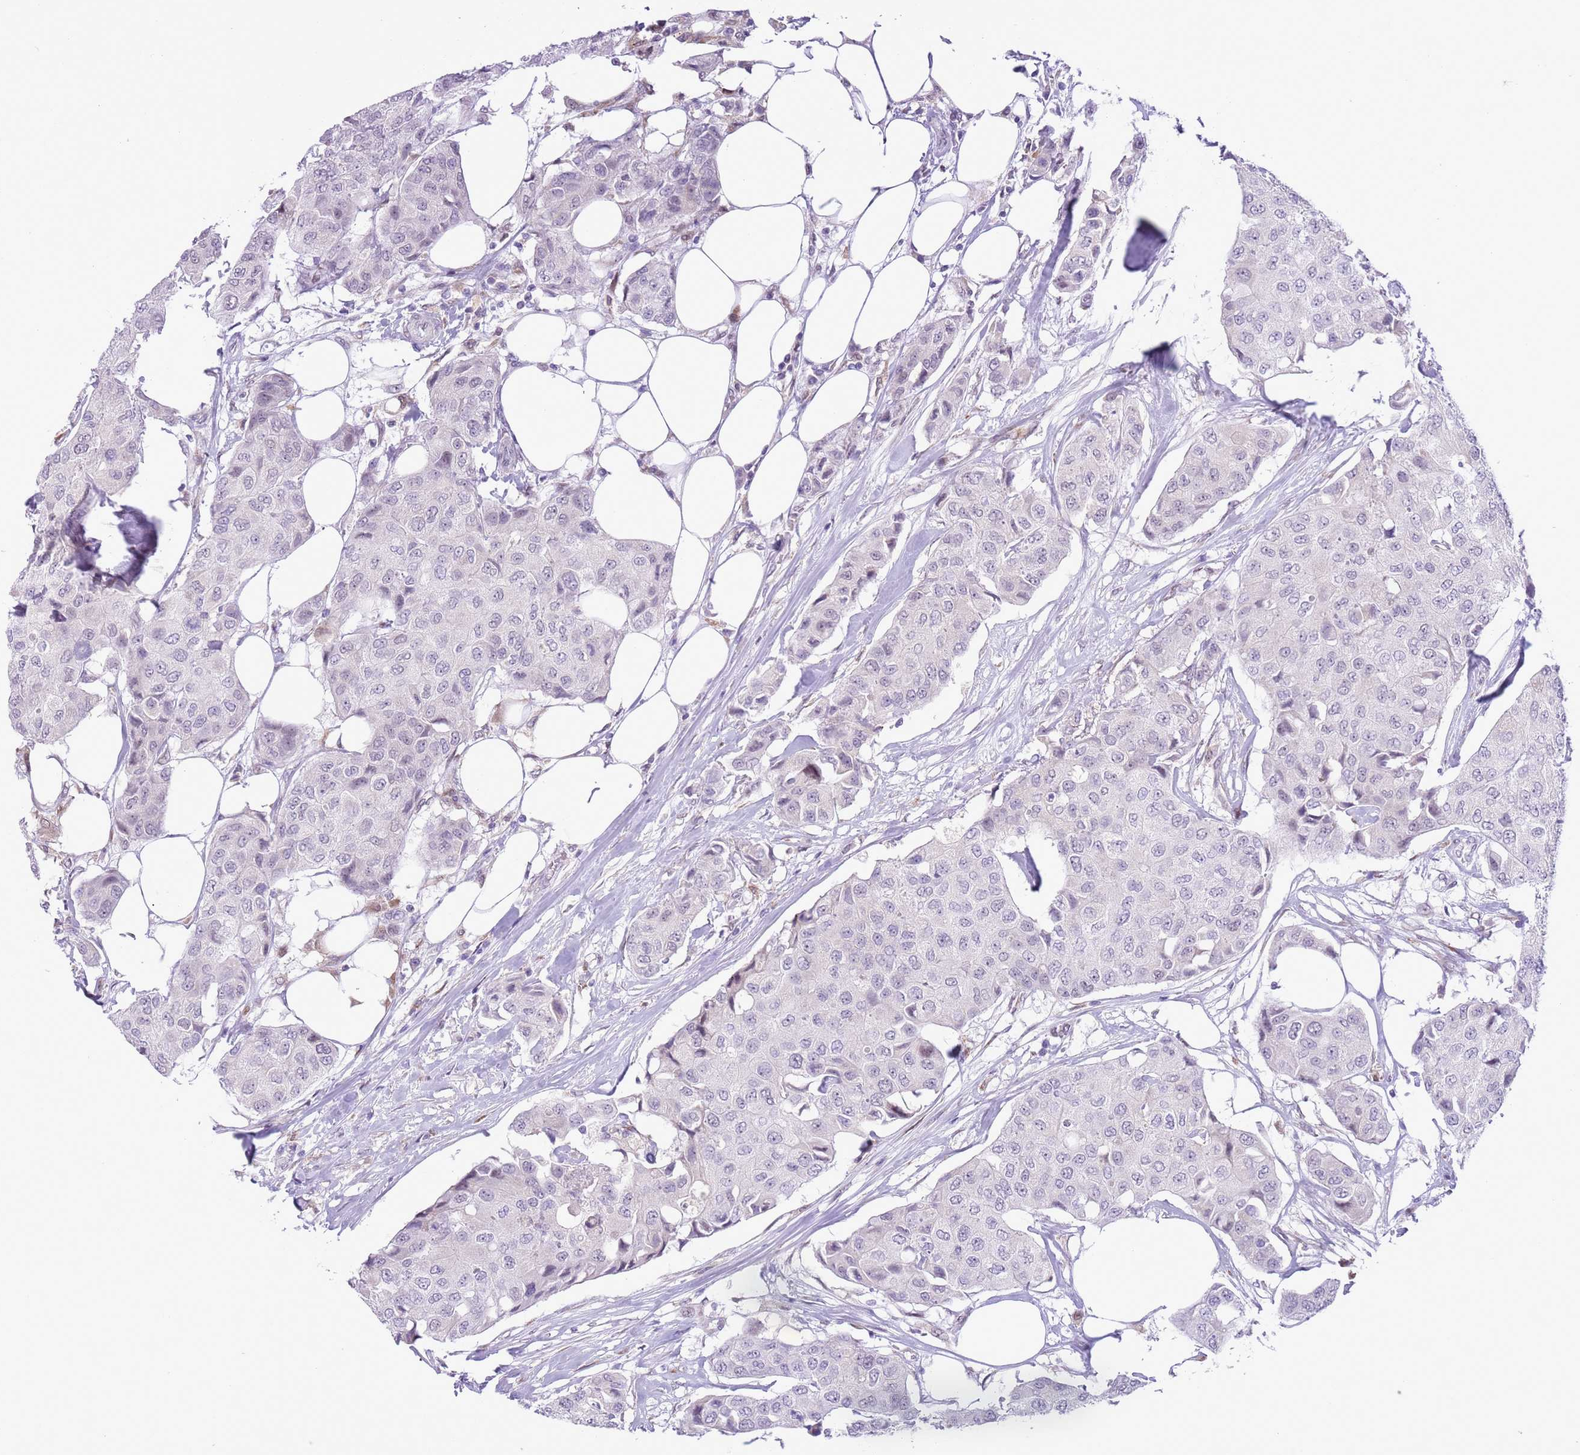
{"staining": {"intensity": "negative", "quantity": "none", "location": "none"}, "tissue": "breast cancer", "cell_type": "Tumor cells", "image_type": "cancer", "snomed": [{"axis": "morphology", "description": "Duct carcinoma"}, {"axis": "topography", "description": "Breast"}], "caption": "DAB (3,3'-diaminobenzidine) immunohistochemical staining of human infiltrating ductal carcinoma (breast) reveals no significant staining in tumor cells.", "gene": "ZNF576", "patient": {"sex": "female", "age": 80}}